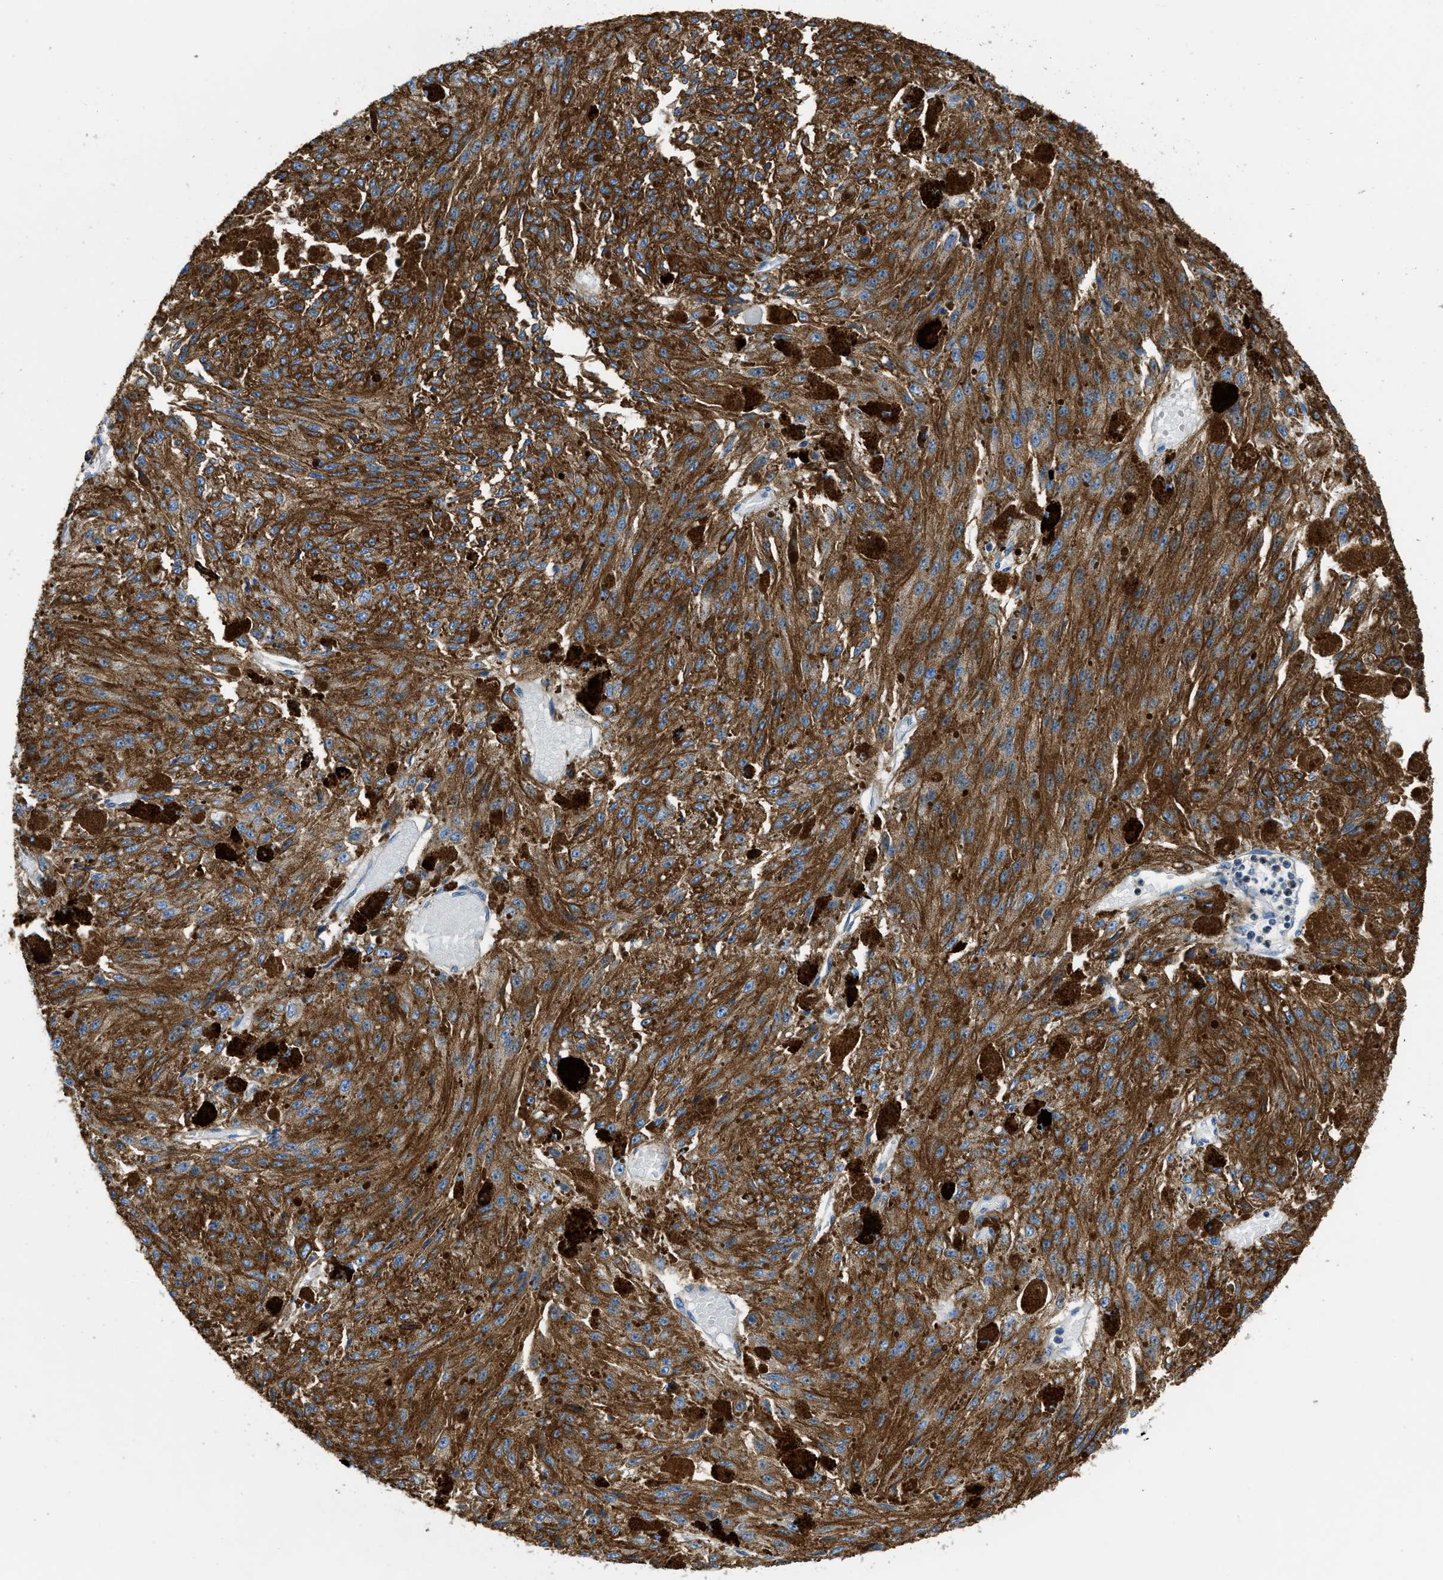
{"staining": {"intensity": "strong", "quantity": ">75%", "location": "cytoplasmic/membranous"}, "tissue": "melanoma", "cell_type": "Tumor cells", "image_type": "cancer", "snomed": [{"axis": "morphology", "description": "Malignant melanoma, NOS"}, {"axis": "topography", "description": "Other"}], "caption": "A micrograph showing strong cytoplasmic/membranous positivity in approximately >75% of tumor cells in malignant melanoma, as visualized by brown immunohistochemical staining.", "gene": "ORAI1", "patient": {"sex": "male", "age": 79}}